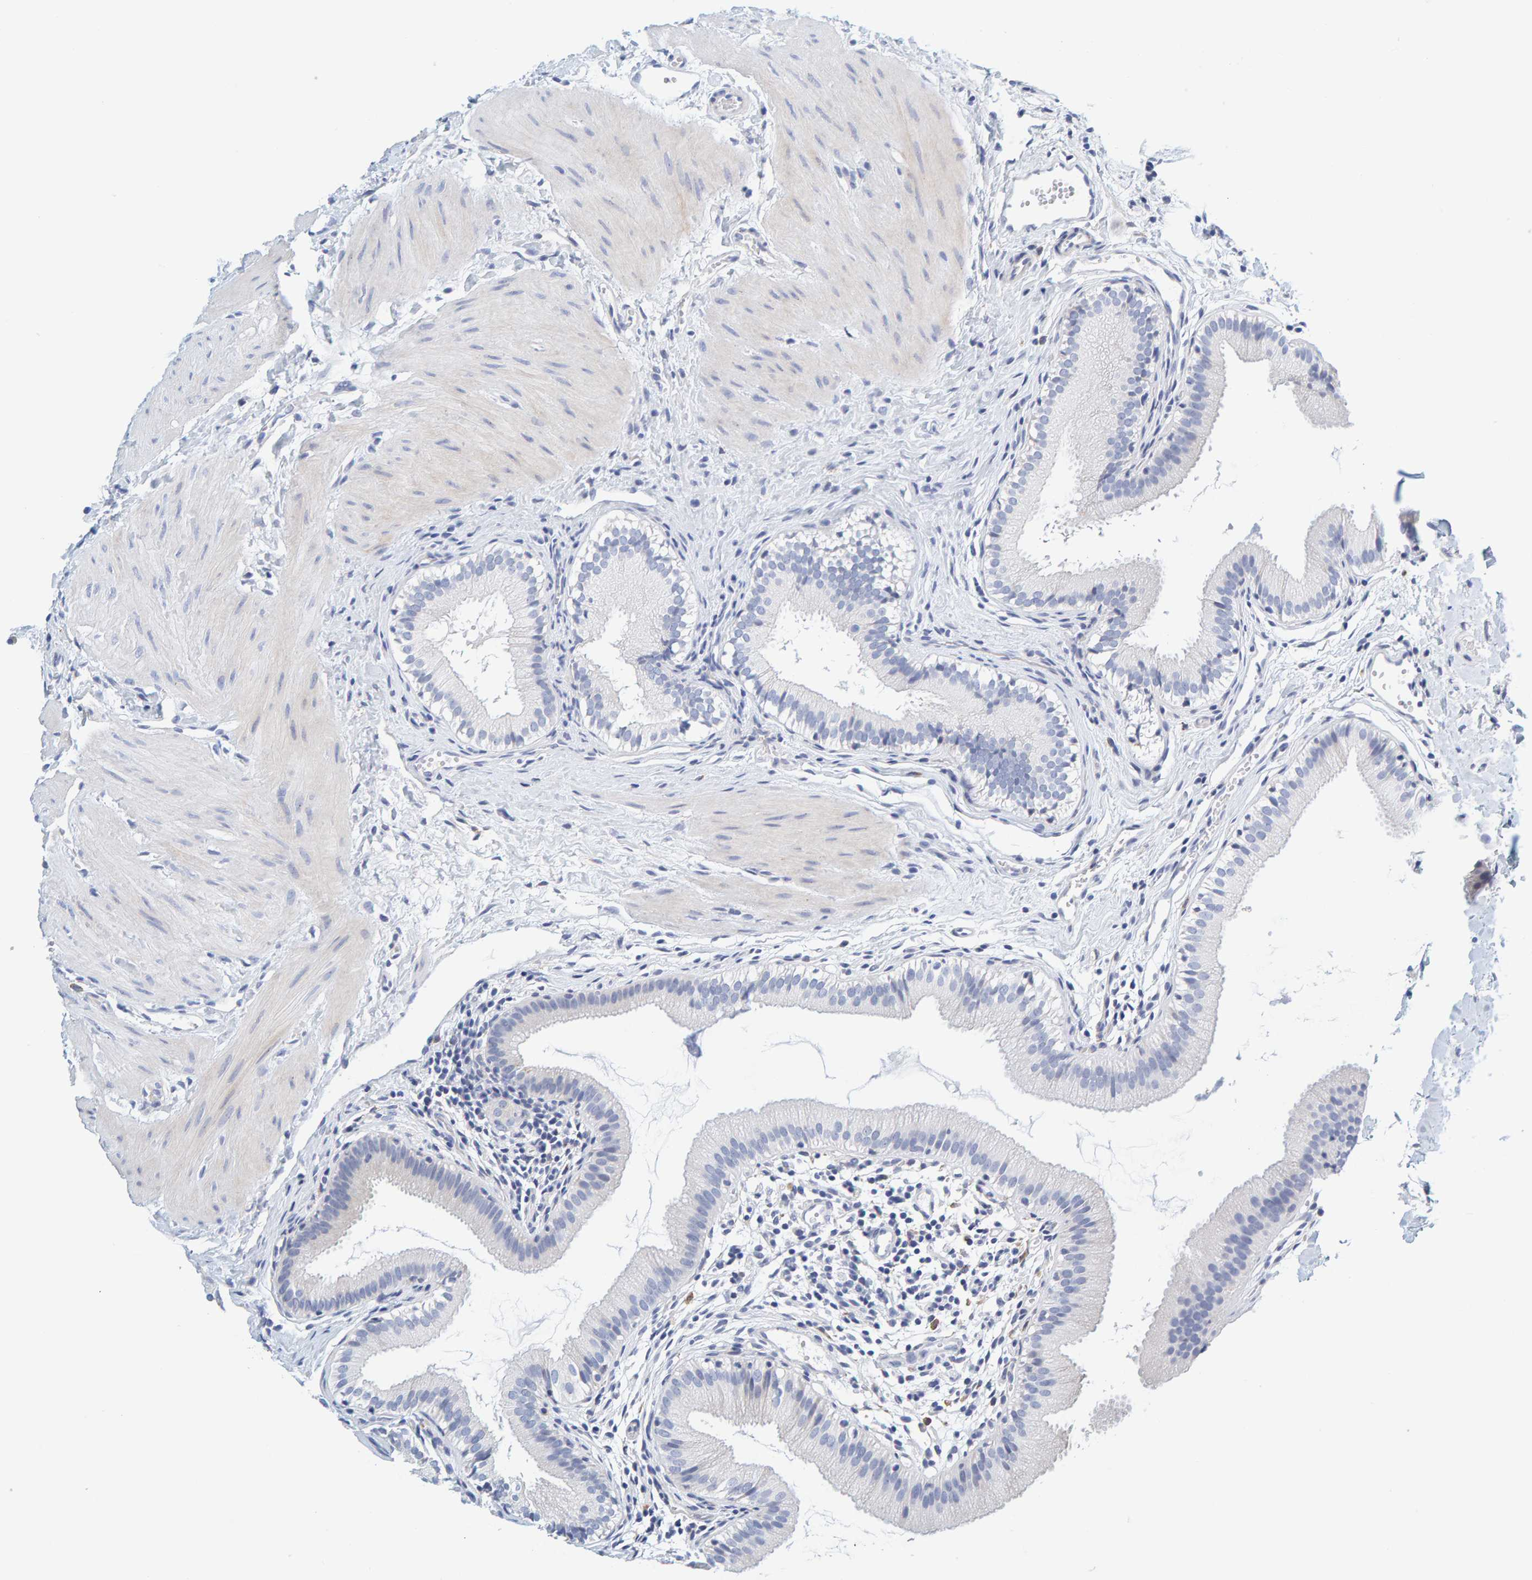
{"staining": {"intensity": "negative", "quantity": "none", "location": "none"}, "tissue": "gallbladder", "cell_type": "Glandular cells", "image_type": "normal", "snomed": [{"axis": "morphology", "description": "Normal tissue, NOS"}, {"axis": "topography", "description": "Gallbladder"}], "caption": "Immunohistochemical staining of benign gallbladder shows no significant staining in glandular cells.", "gene": "MOG", "patient": {"sex": "female", "age": 26}}